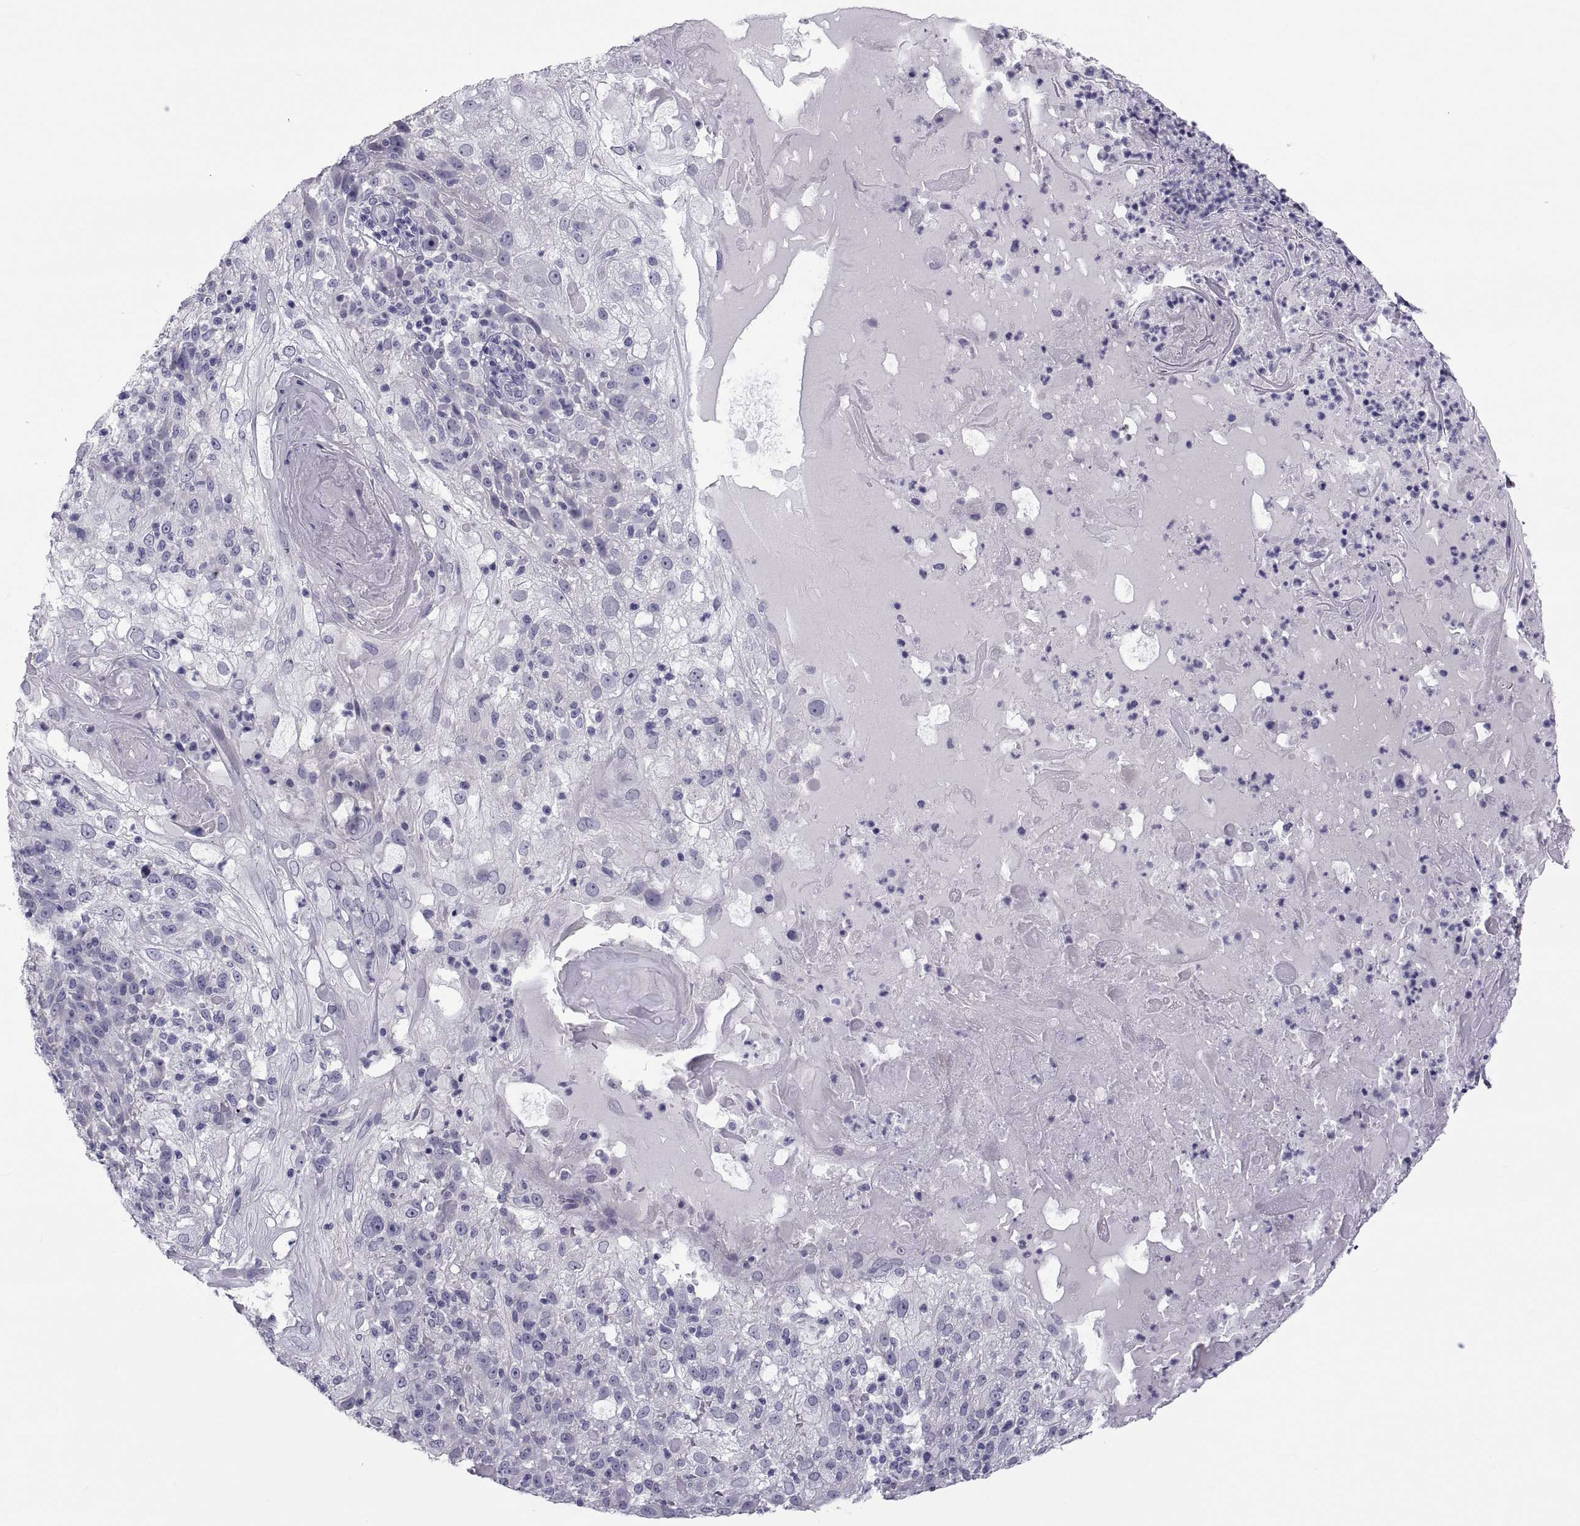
{"staining": {"intensity": "negative", "quantity": "none", "location": "none"}, "tissue": "skin cancer", "cell_type": "Tumor cells", "image_type": "cancer", "snomed": [{"axis": "morphology", "description": "Normal tissue, NOS"}, {"axis": "morphology", "description": "Squamous cell carcinoma, NOS"}, {"axis": "topography", "description": "Skin"}], "caption": "Immunohistochemical staining of skin cancer (squamous cell carcinoma) reveals no significant expression in tumor cells.", "gene": "MAGEB1", "patient": {"sex": "female", "age": 83}}